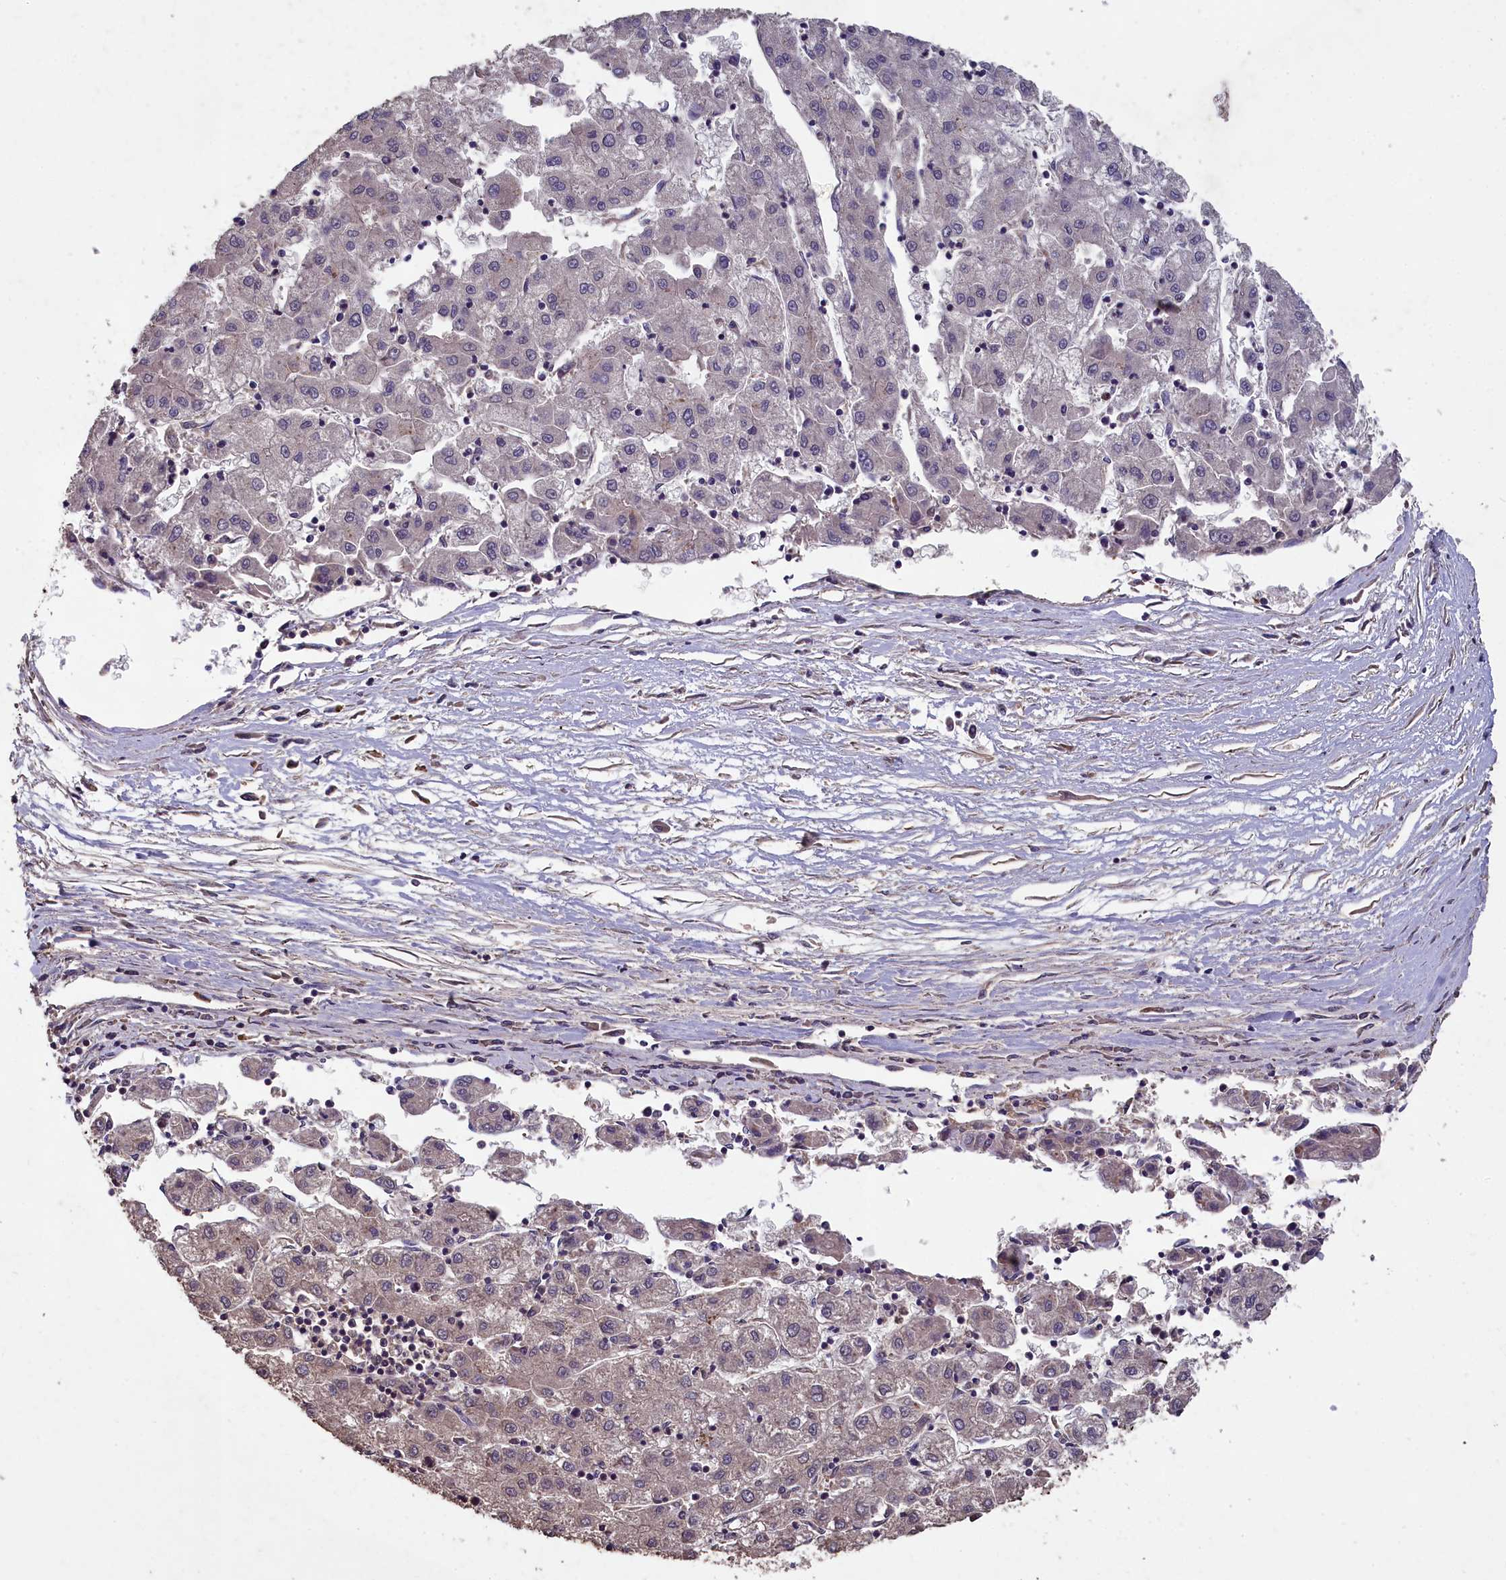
{"staining": {"intensity": "negative", "quantity": "none", "location": "none"}, "tissue": "liver cancer", "cell_type": "Tumor cells", "image_type": "cancer", "snomed": [{"axis": "morphology", "description": "Carcinoma, Hepatocellular, NOS"}, {"axis": "topography", "description": "Liver"}], "caption": "Immunohistochemistry (IHC) image of hepatocellular carcinoma (liver) stained for a protein (brown), which displays no staining in tumor cells.", "gene": "CHD9", "patient": {"sex": "male", "age": 72}}